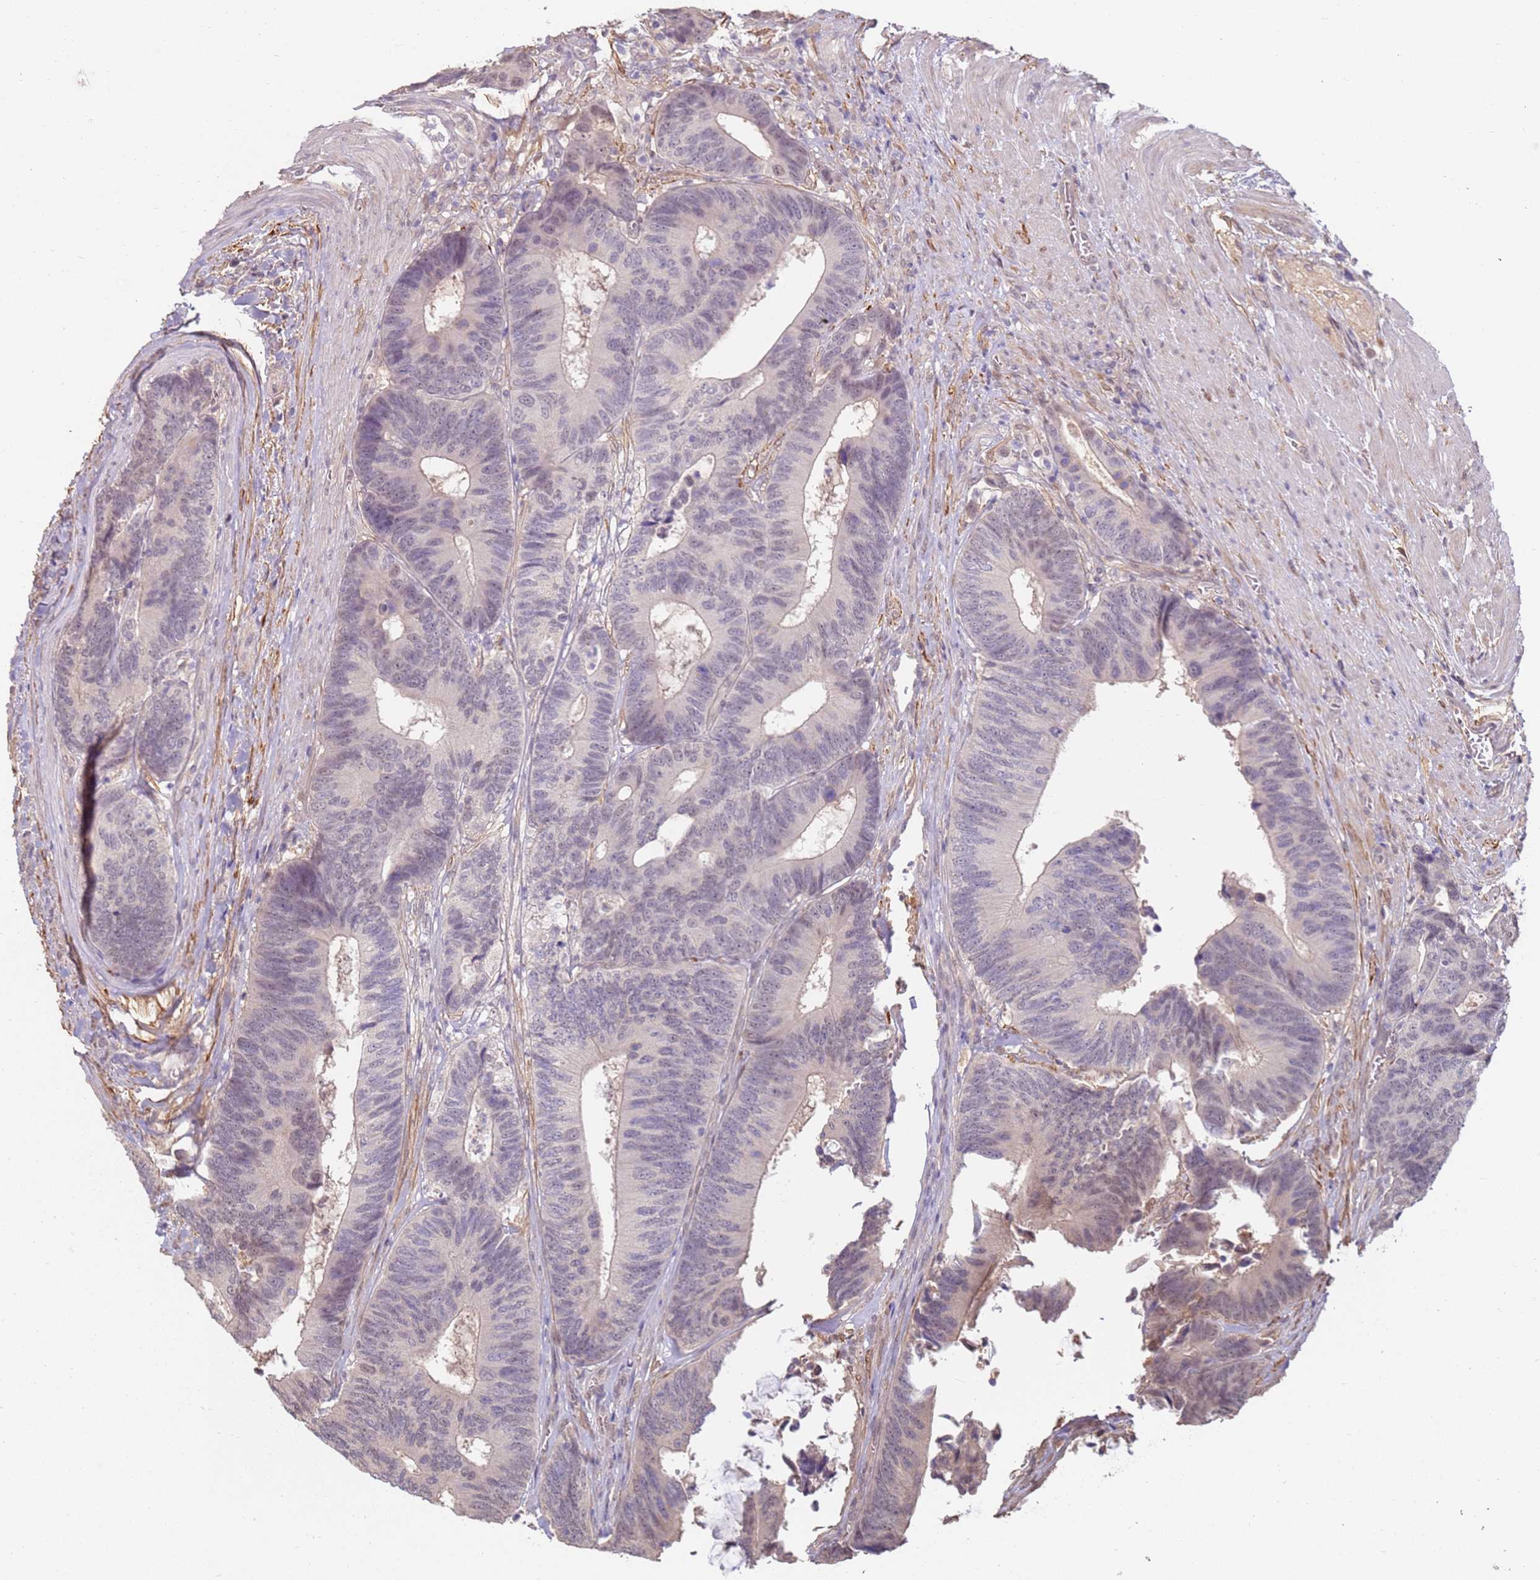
{"staining": {"intensity": "negative", "quantity": "none", "location": "none"}, "tissue": "colorectal cancer", "cell_type": "Tumor cells", "image_type": "cancer", "snomed": [{"axis": "morphology", "description": "Adenocarcinoma, NOS"}, {"axis": "topography", "description": "Colon"}], "caption": "The photomicrograph reveals no staining of tumor cells in colorectal cancer.", "gene": "WDR93", "patient": {"sex": "male", "age": 87}}